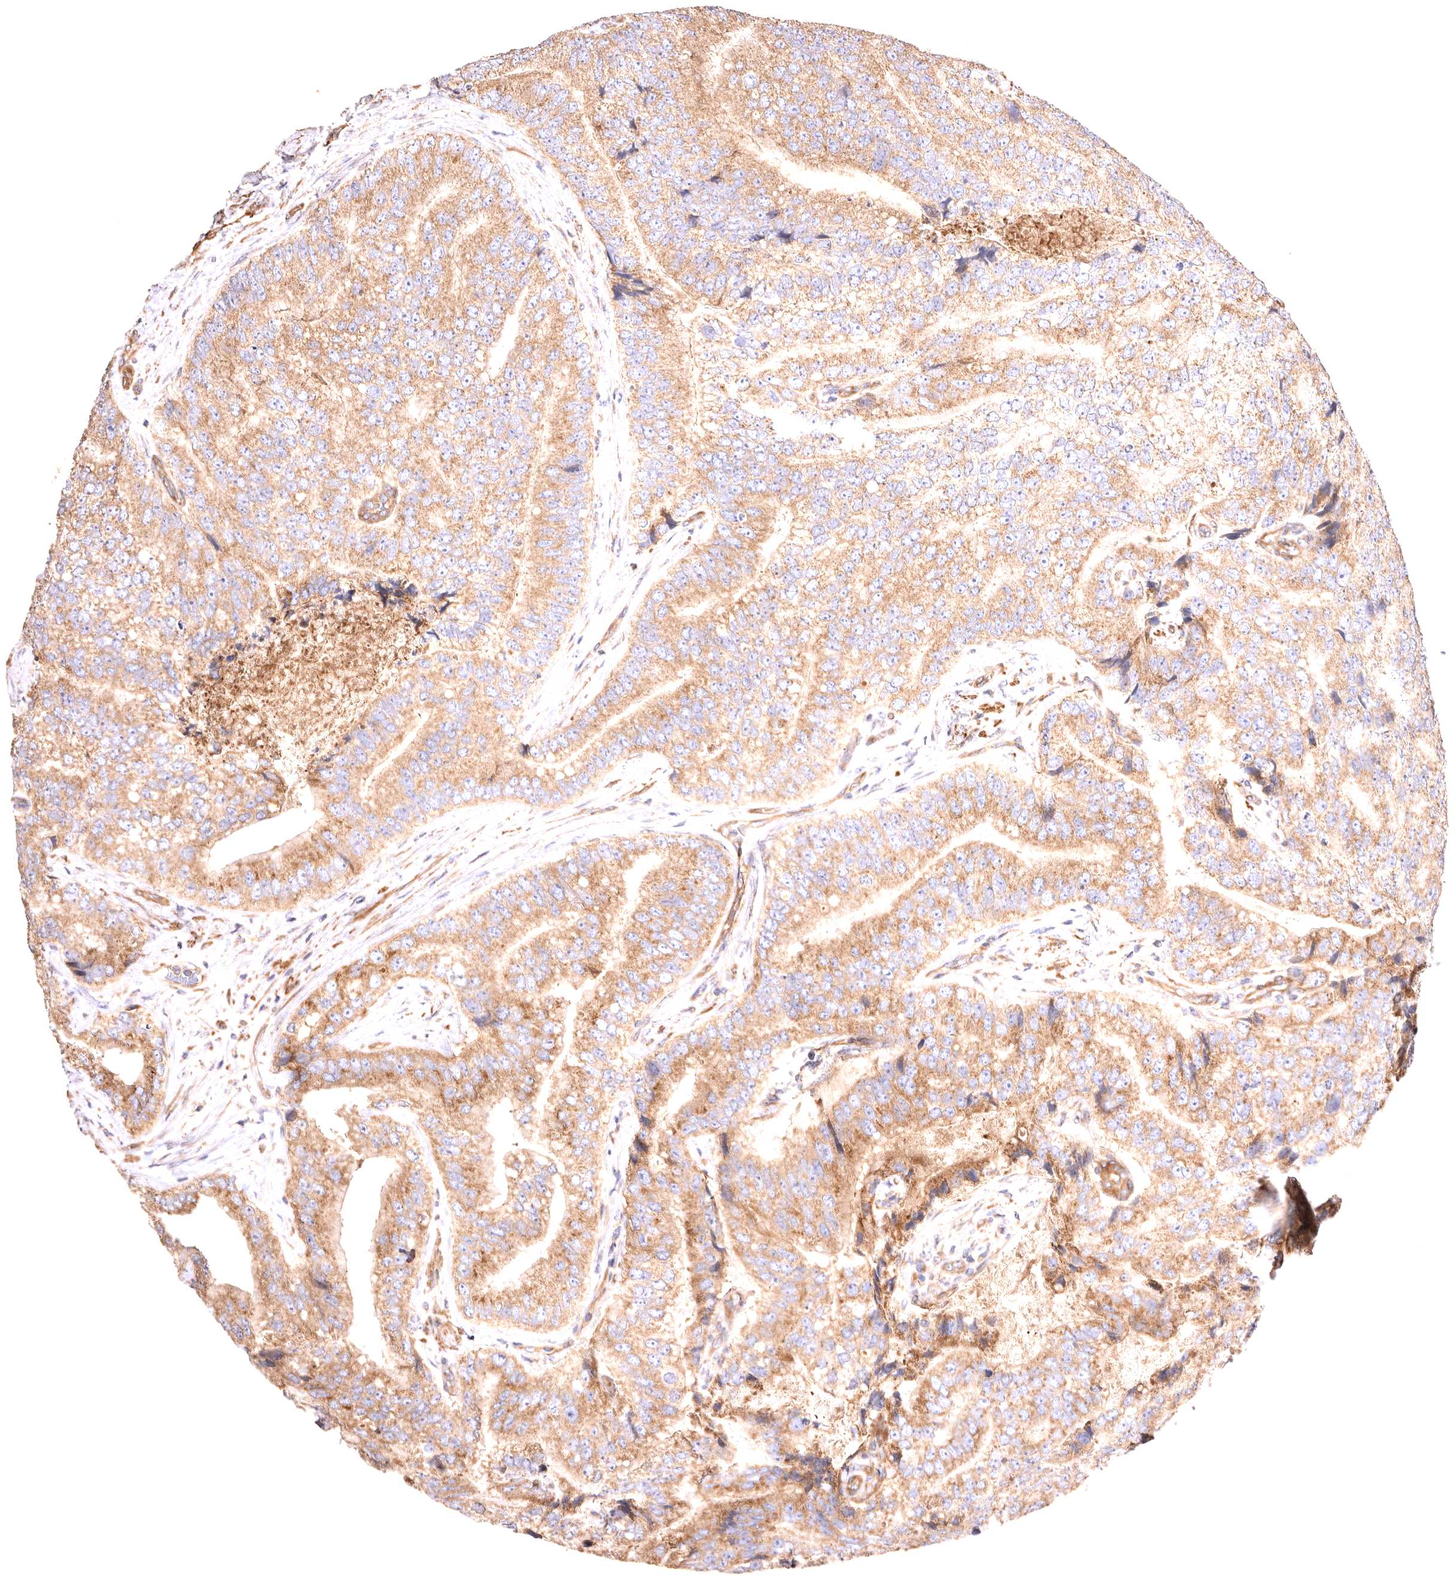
{"staining": {"intensity": "moderate", "quantity": ">75%", "location": "cytoplasmic/membranous"}, "tissue": "prostate cancer", "cell_type": "Tumor cells", "image_type": "cancer", "snomed": [{"axis": "morphology", "description": "Adenocarcinoma, High grade"}, {"axis": "topography", "description": "Prostate"}], "caption": "Protein staining of prostate cancer (high-grade adenocarcinoma) tissue reveals moderate cytoplasmic/membranous staining in about >75% of tumor cells. The staining was performed using DAB, with brown indicating positive protein expression. Nuclei are stained blue with hematoxylin.", "gene": "VPS45", "patient": {"sex": "male", "age": 70}}